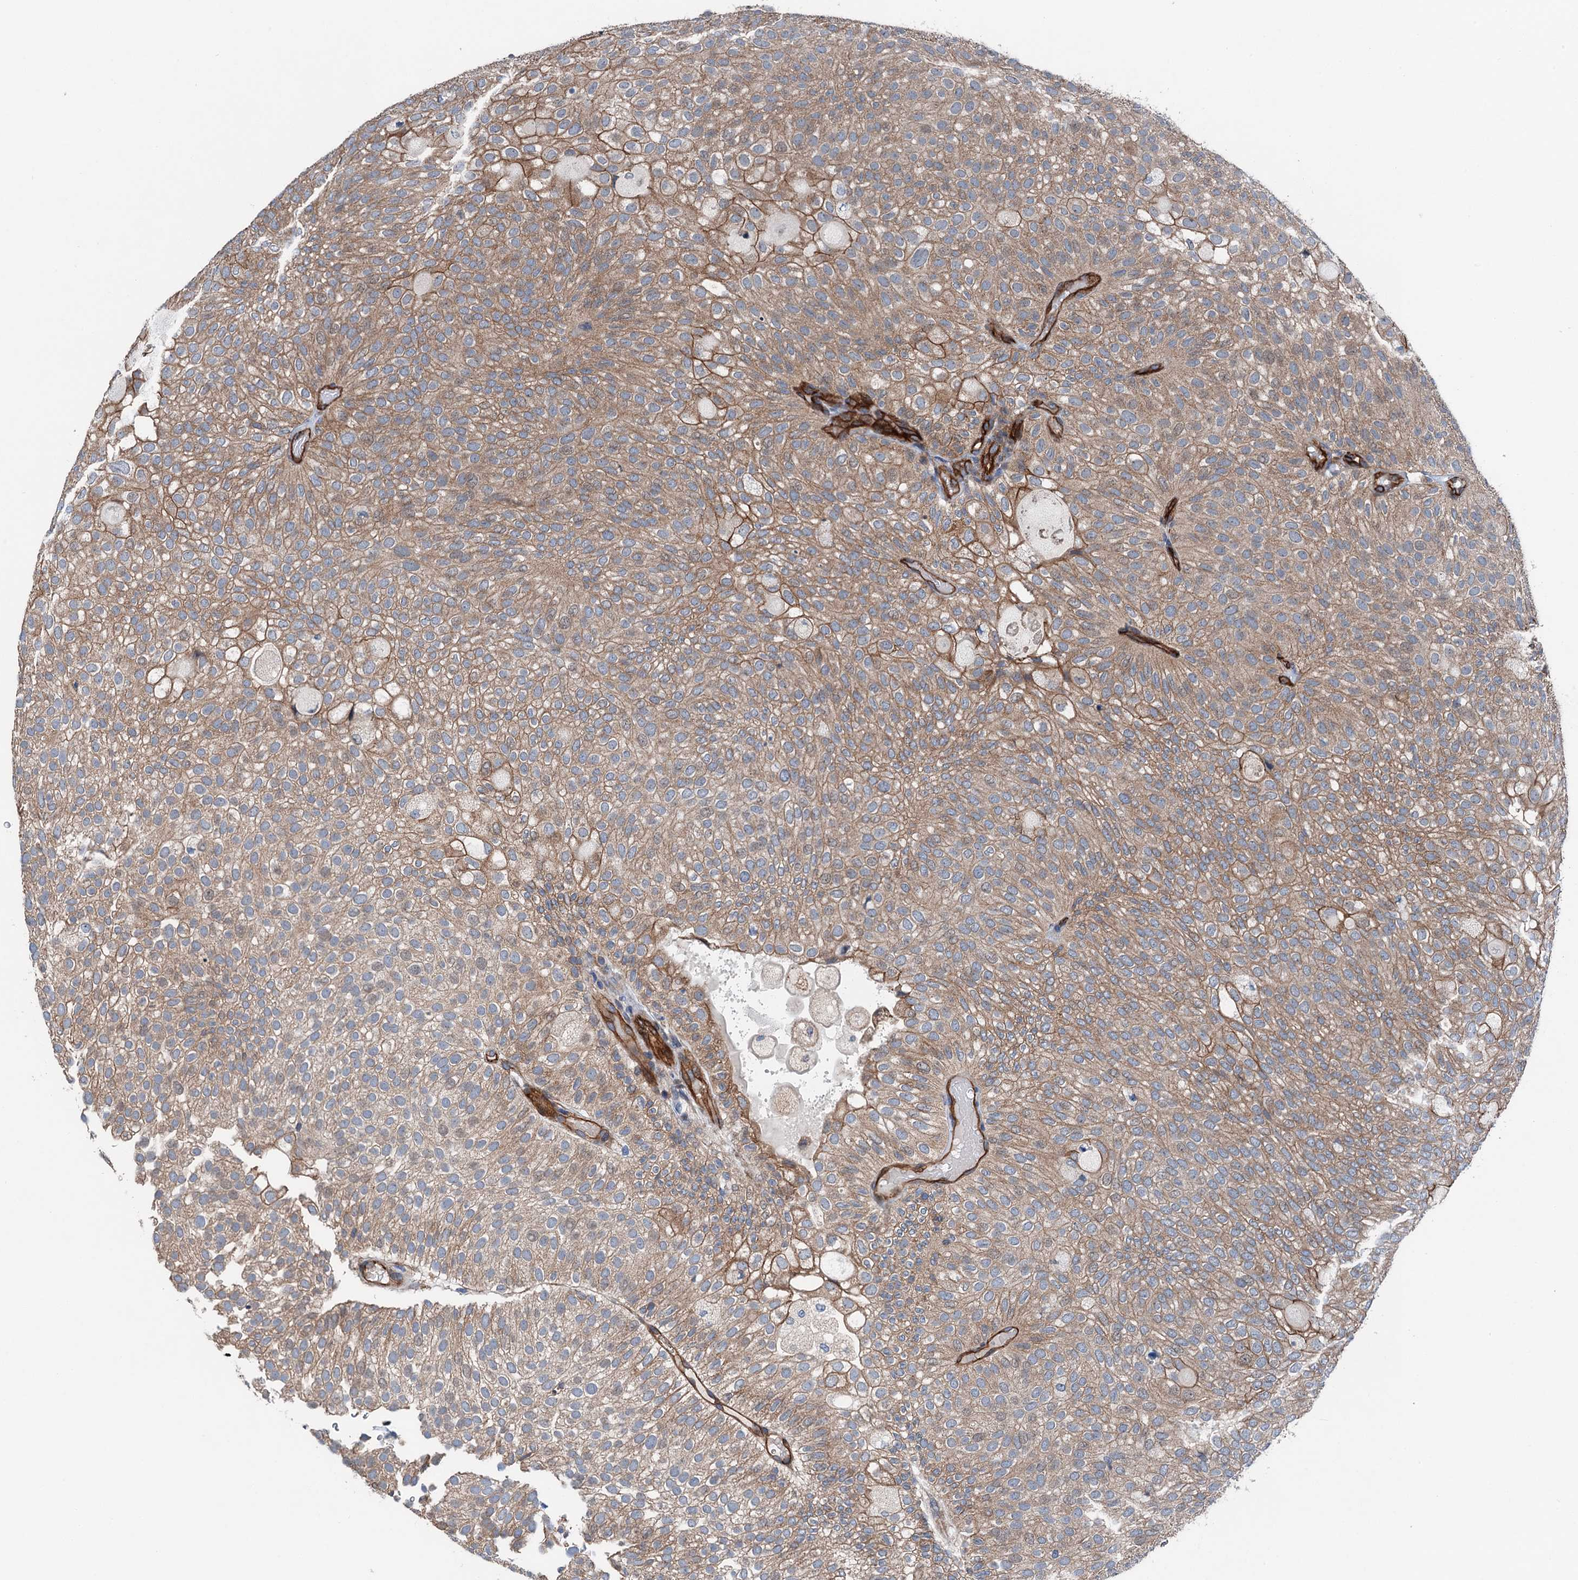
{"staining": {"intensity": "moderate", "quantity": ">75%", "location": "cytoplasmic/membranous"}, "tissue": "urothelial cancer", "cell_type": "Tumor cells", "image_type": "cancer", "snomed": [{"axis": "morphology", "description": "Urothelial carcinoma, Low grade"}, {"axis": "topography", "description": "Urinary bladder"}], "caption": "Protein positivity by IHC exhibits moderate cytoplasmic/membranous staining in about >75% of tumor cells in urothelial carcinoma (low-grade).", "gene": "NMRAL1", "patient": {"sex": "male", "age": 78}}